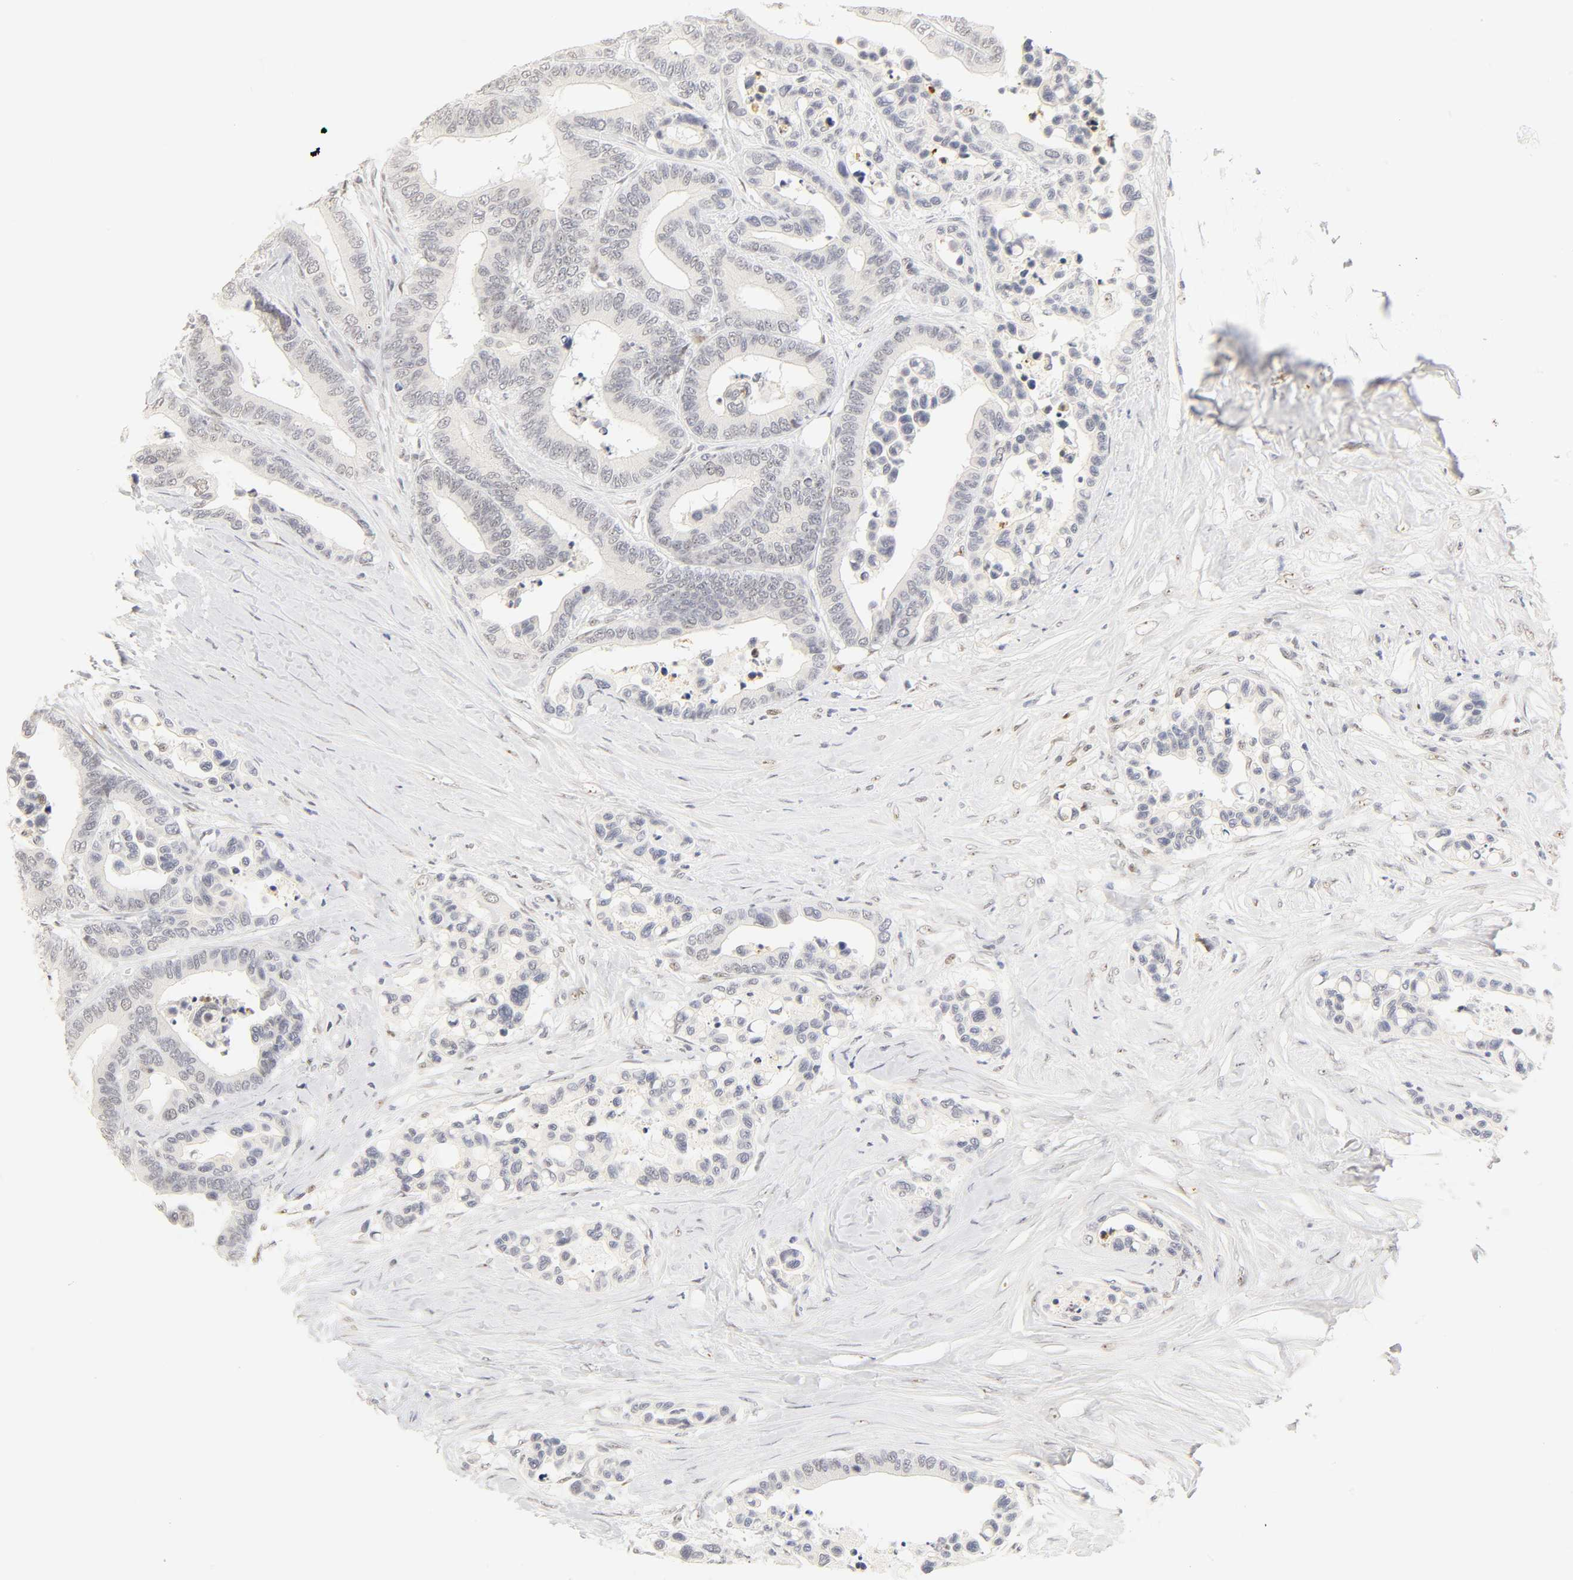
{"staining": {"intensity": "weak", "quantity": "<25%", "location": "nuclear"}, "tissue": "colorectal cancer", "cell_type": "Tumor cells", "image_type": "cancer", "snomed": [{"axis": "morphology", "description": "Adenocarcinoma, NOS"}, {"axis": "topography", "description": "Colon"}], "caption": "A high-resolution image shows immunohistochemistry (IHC) staining of colorectal adenocarcinoma, which reveals no significant expression in tumor cells.", "gene": "MNAT1", "patient": {"sex": "male", "age": 82}}